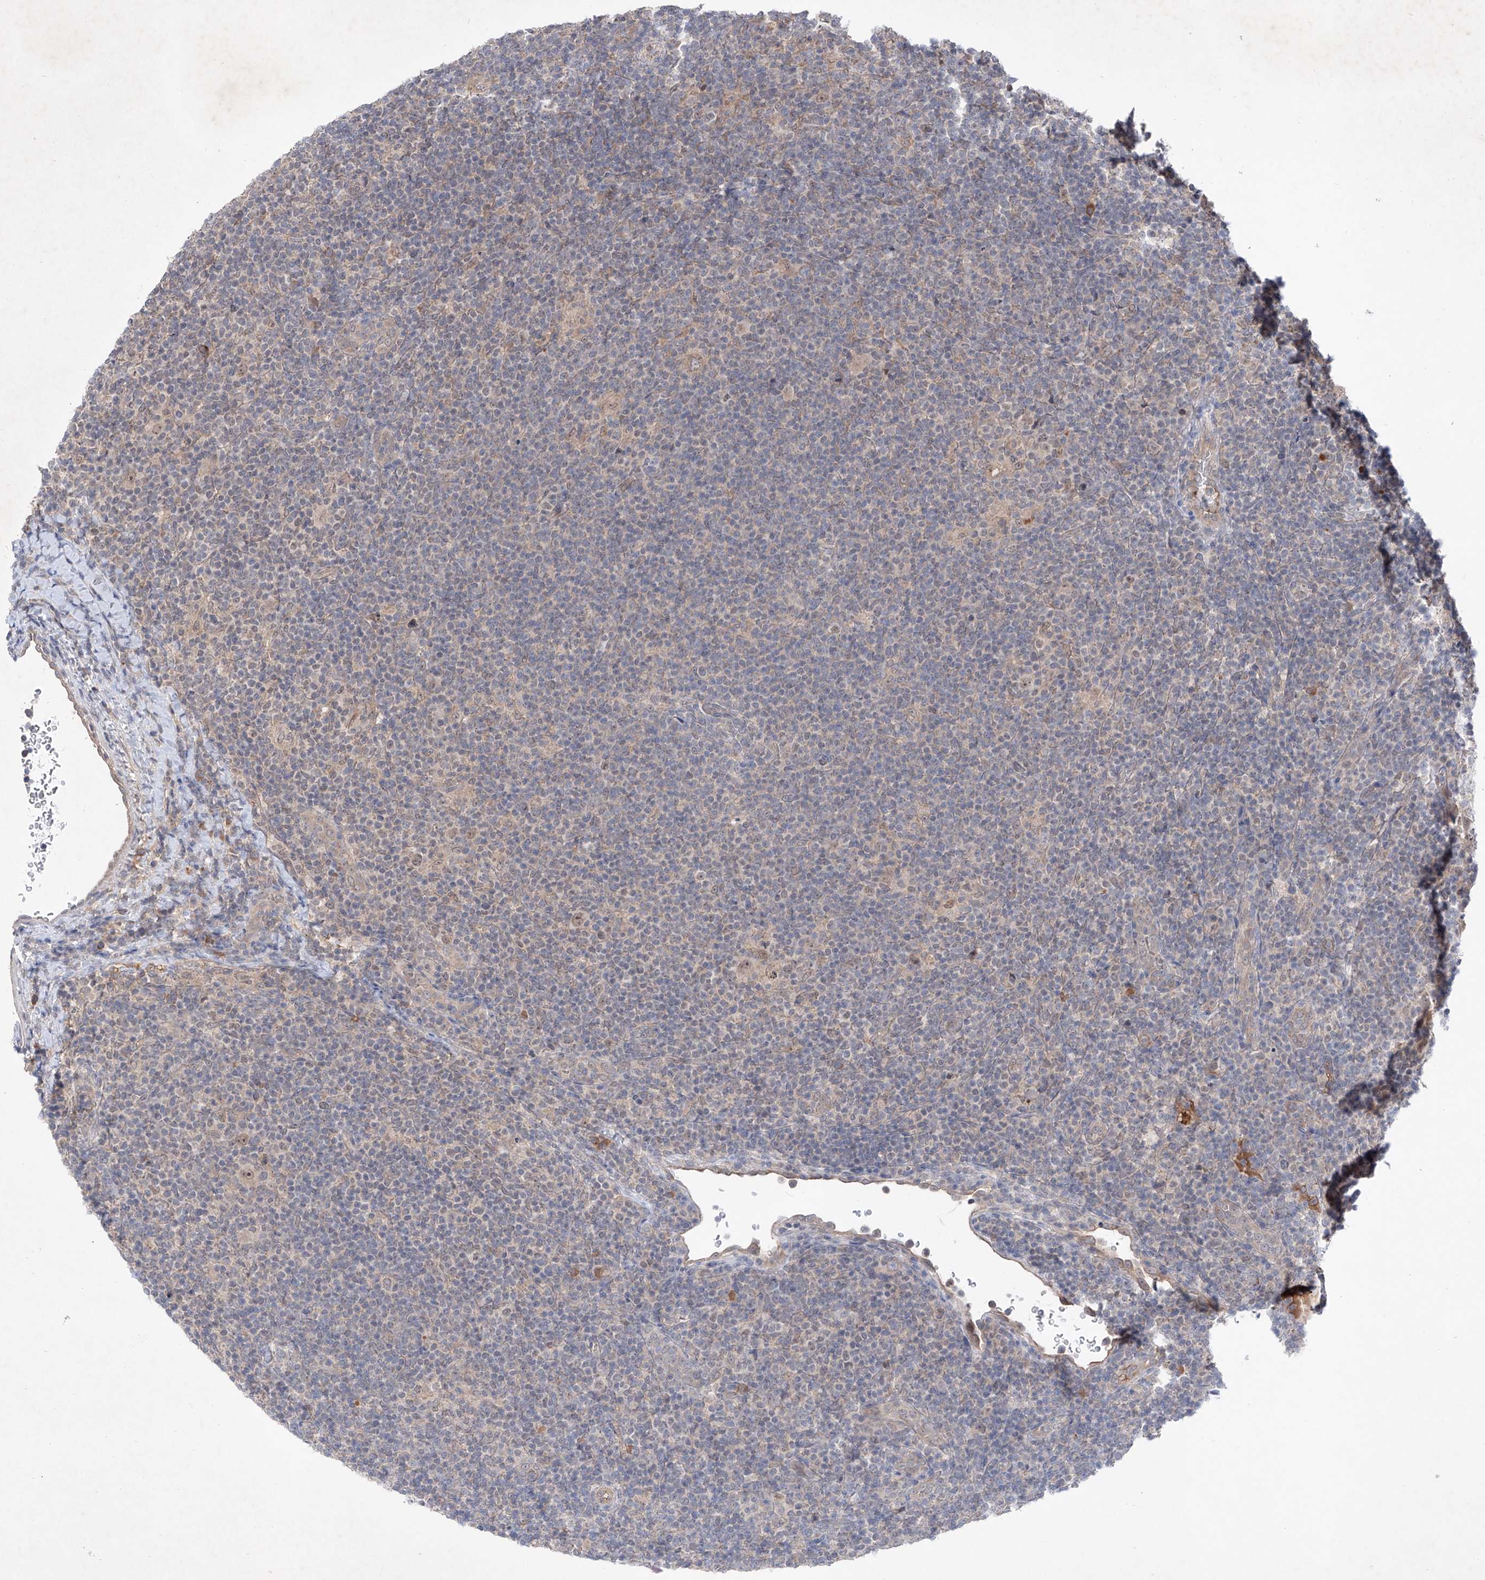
{"staining": {"intensity": "weak", "quantity": ">75%", "location": "cytoplasmic/membranous,nuclear"}, "tissue": "lymphoma", "cell_type": "Tumor cells", "image_type": "cancer", "snomed": [{"axis": "morphology", "description": "Hodgkin's disease, NOS"}, {"axis": "topography", "description": "Lymph node"}], "caption": "This micrograph exhibits immunohistochemistry staining of human lymphoma, with low weak cytoplasmic/membranous and nuclear positivity in about >75% of tumor cells.", "gene": "FAM135A", "patient": {"sex": "female", "age": 57}}